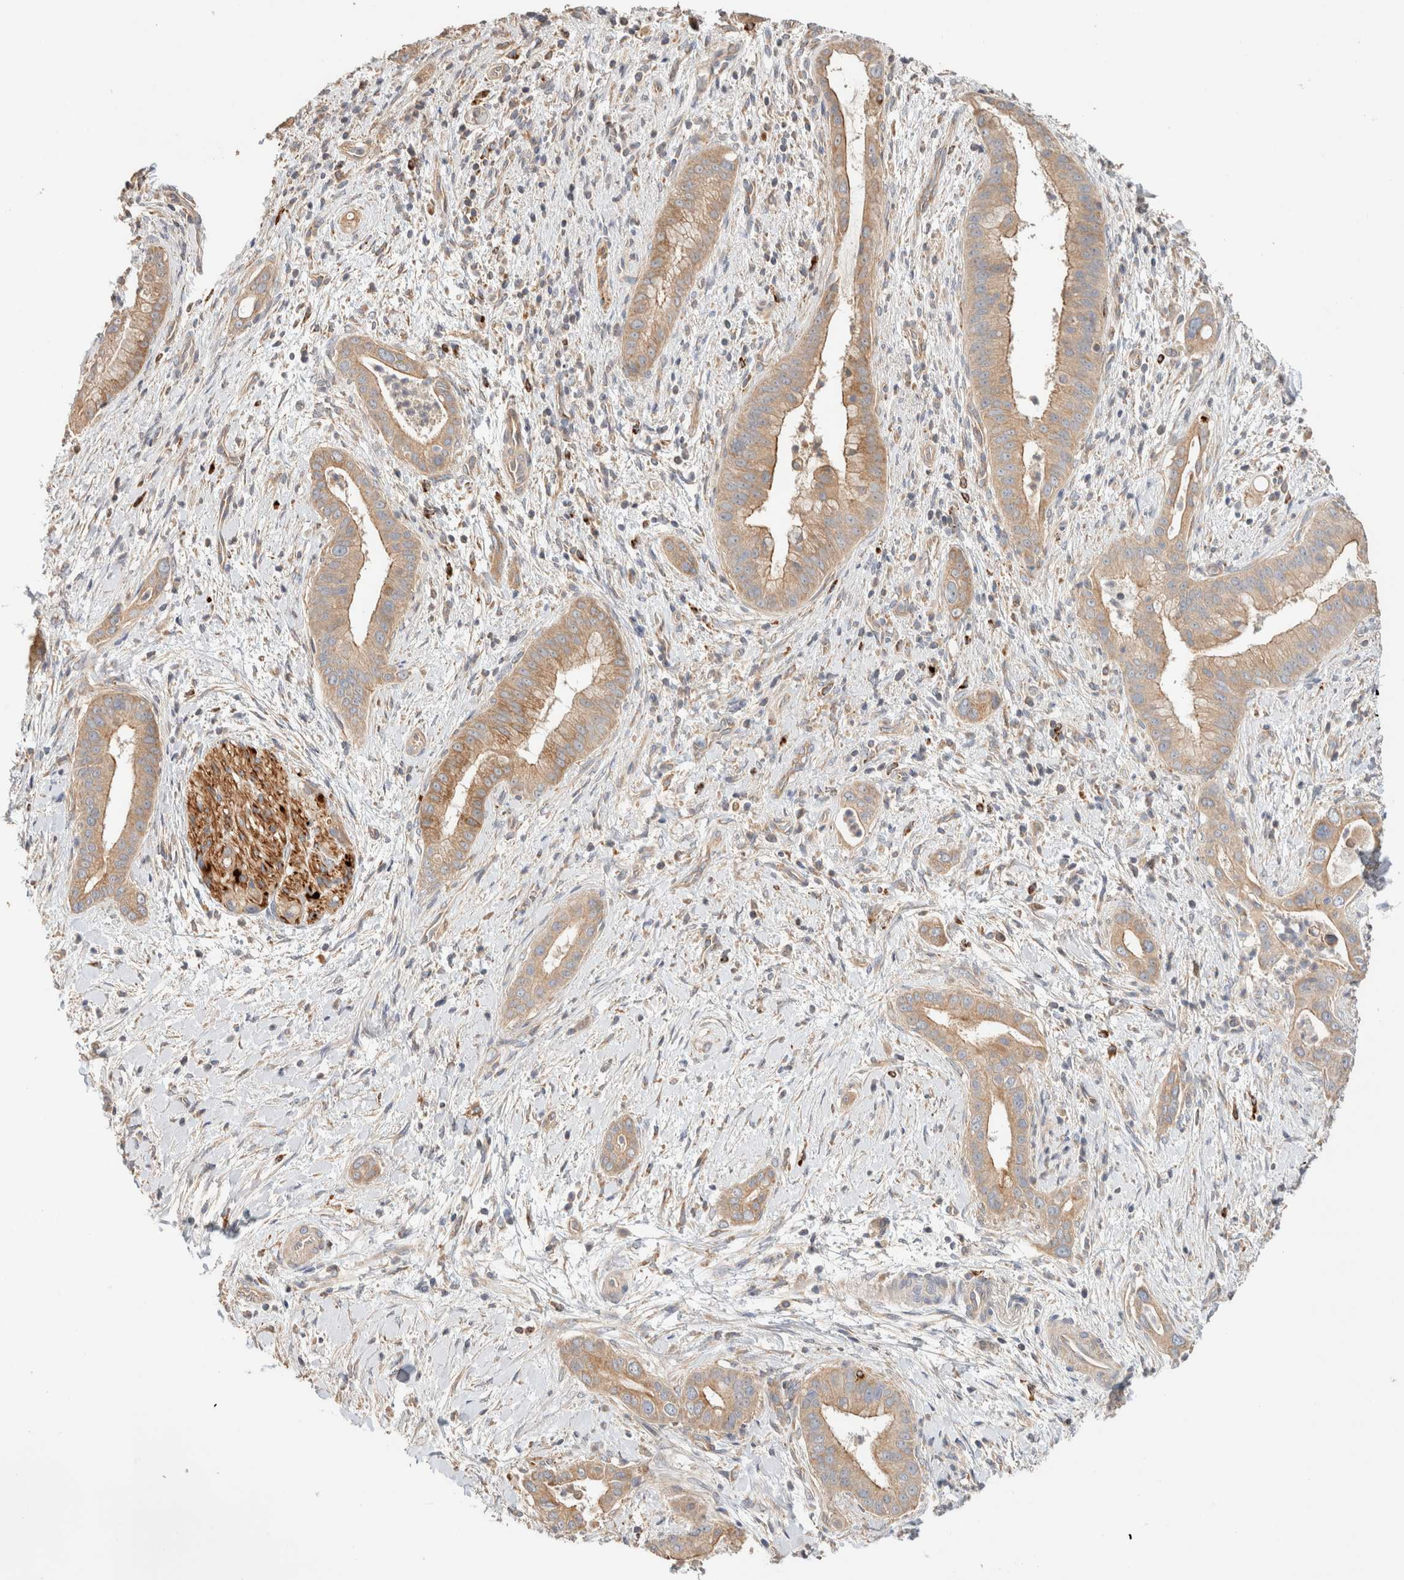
{"staining": {"intensity": "moderate", "quantity": ">75%", "location": "cytoplasmic/membranous"}, "tissue": "liver cancer", "cell_type": "Tumor cells", "image_type": "cancer", "snomed": [{"axis": "morphology", "description": "Cholangiocarcinoma"}, {"axis": "topography", "description": "Liver"}], "caption": "Liver cancer (cholangiocarcinoma) stained with IHC shows moderate cytoplasmic/membranous expression in approximately >75% of tumor cells.", "gene": "B3GNTL1", "patient": {"sex": "female", "age": 54}}